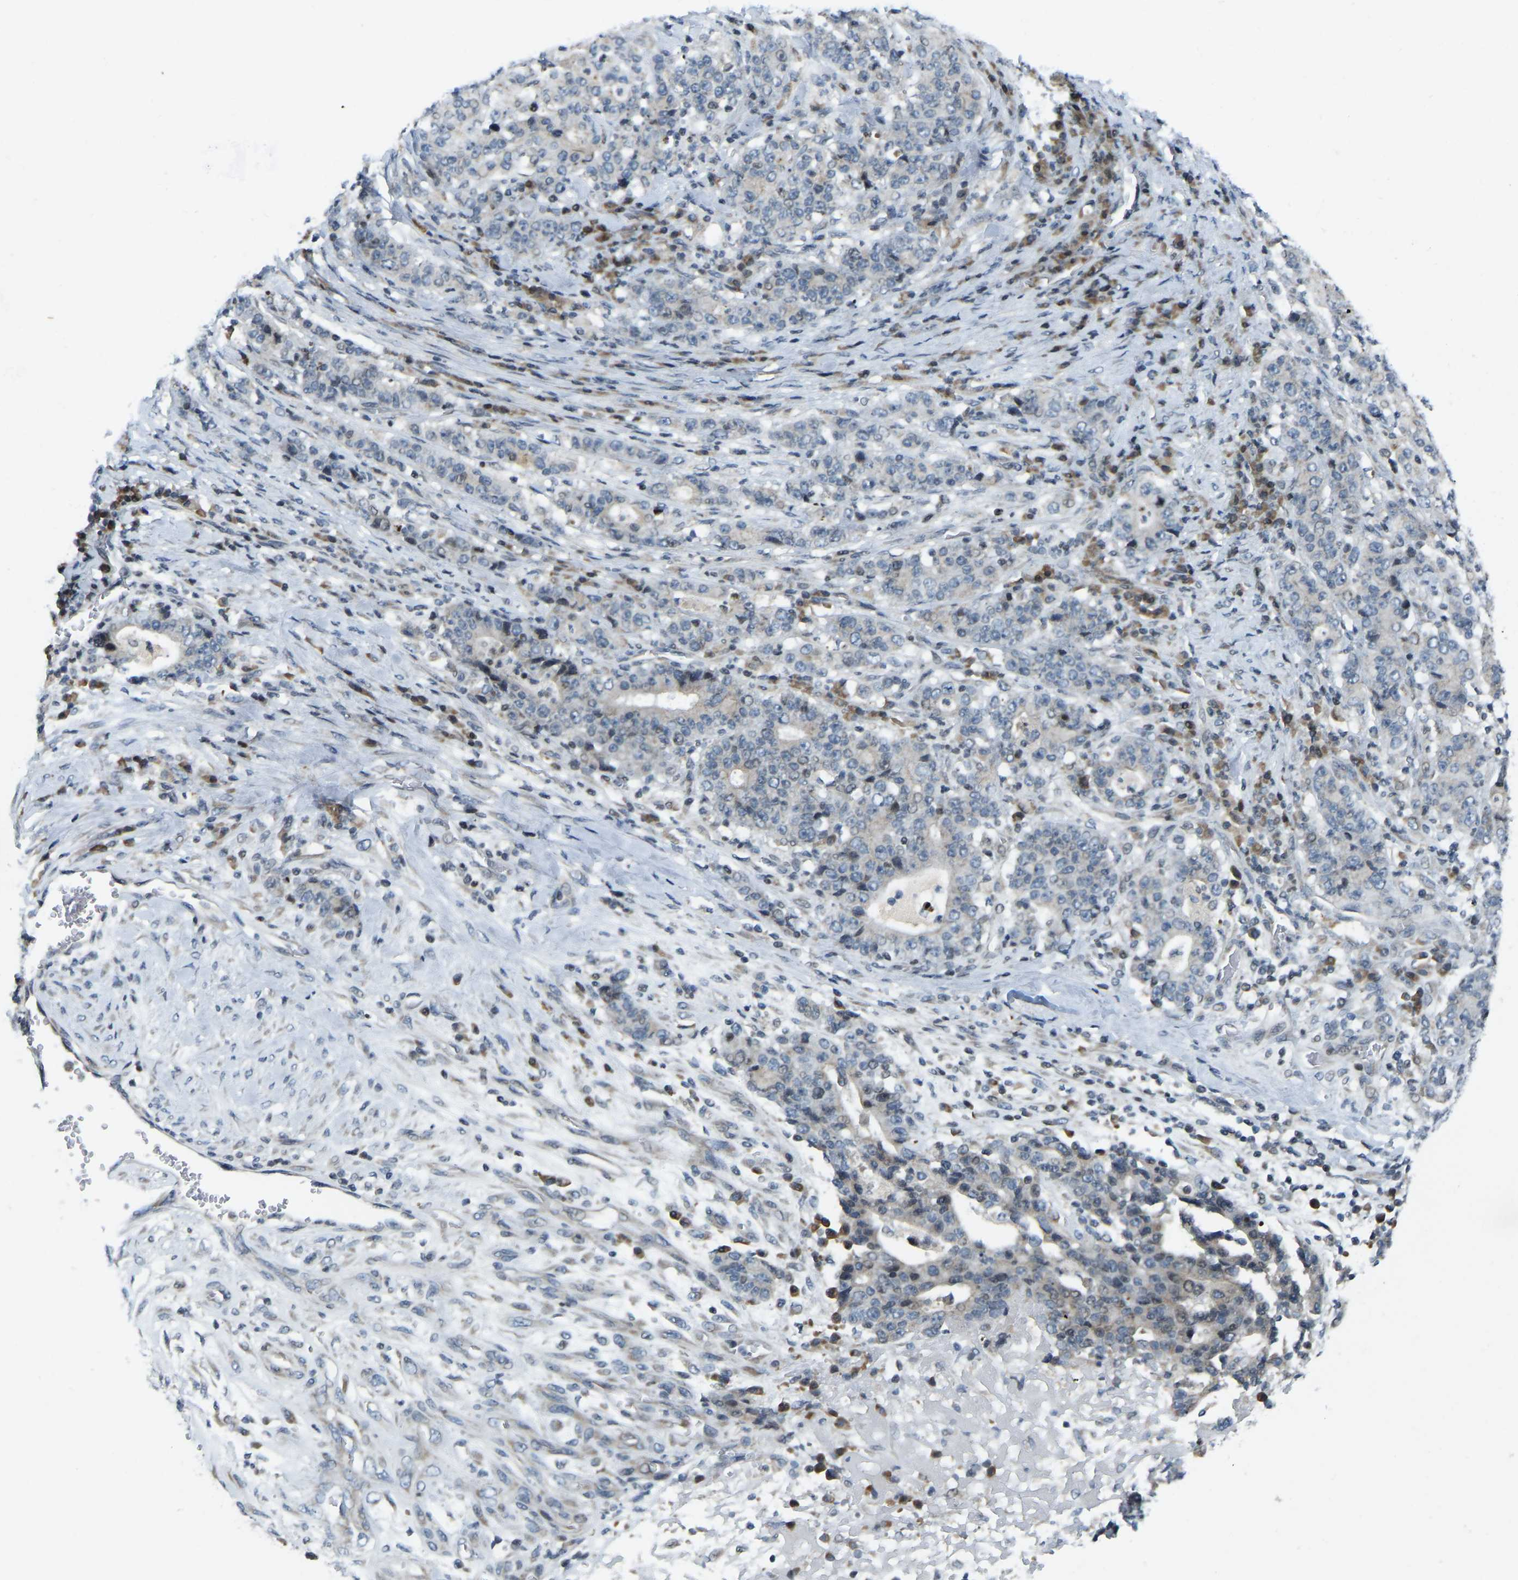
{"staining": {"intensity": "negative", "quantity": "none", "location": "none"}, "tissue": "stomach cancer", "cell_type": "Tumor cells", "image_type": "cancer", "snomed": [{"axis": "morphology", "description": "Normal tissue, NOS"}, {"axis": "morphology", "description": "Adenocarcinoma, NOS"}, {"axis": "topography", "description": "Stomach, upper"}, {"axis": "topography", "description": "Stomach"}], "caption": "This is an immunohistochemistry (IHC) photomicrograph of stomach cancer. There is no expression in tumor cells.", "gene": "PARL", "patient": {"sex": "male", "age": 59}}